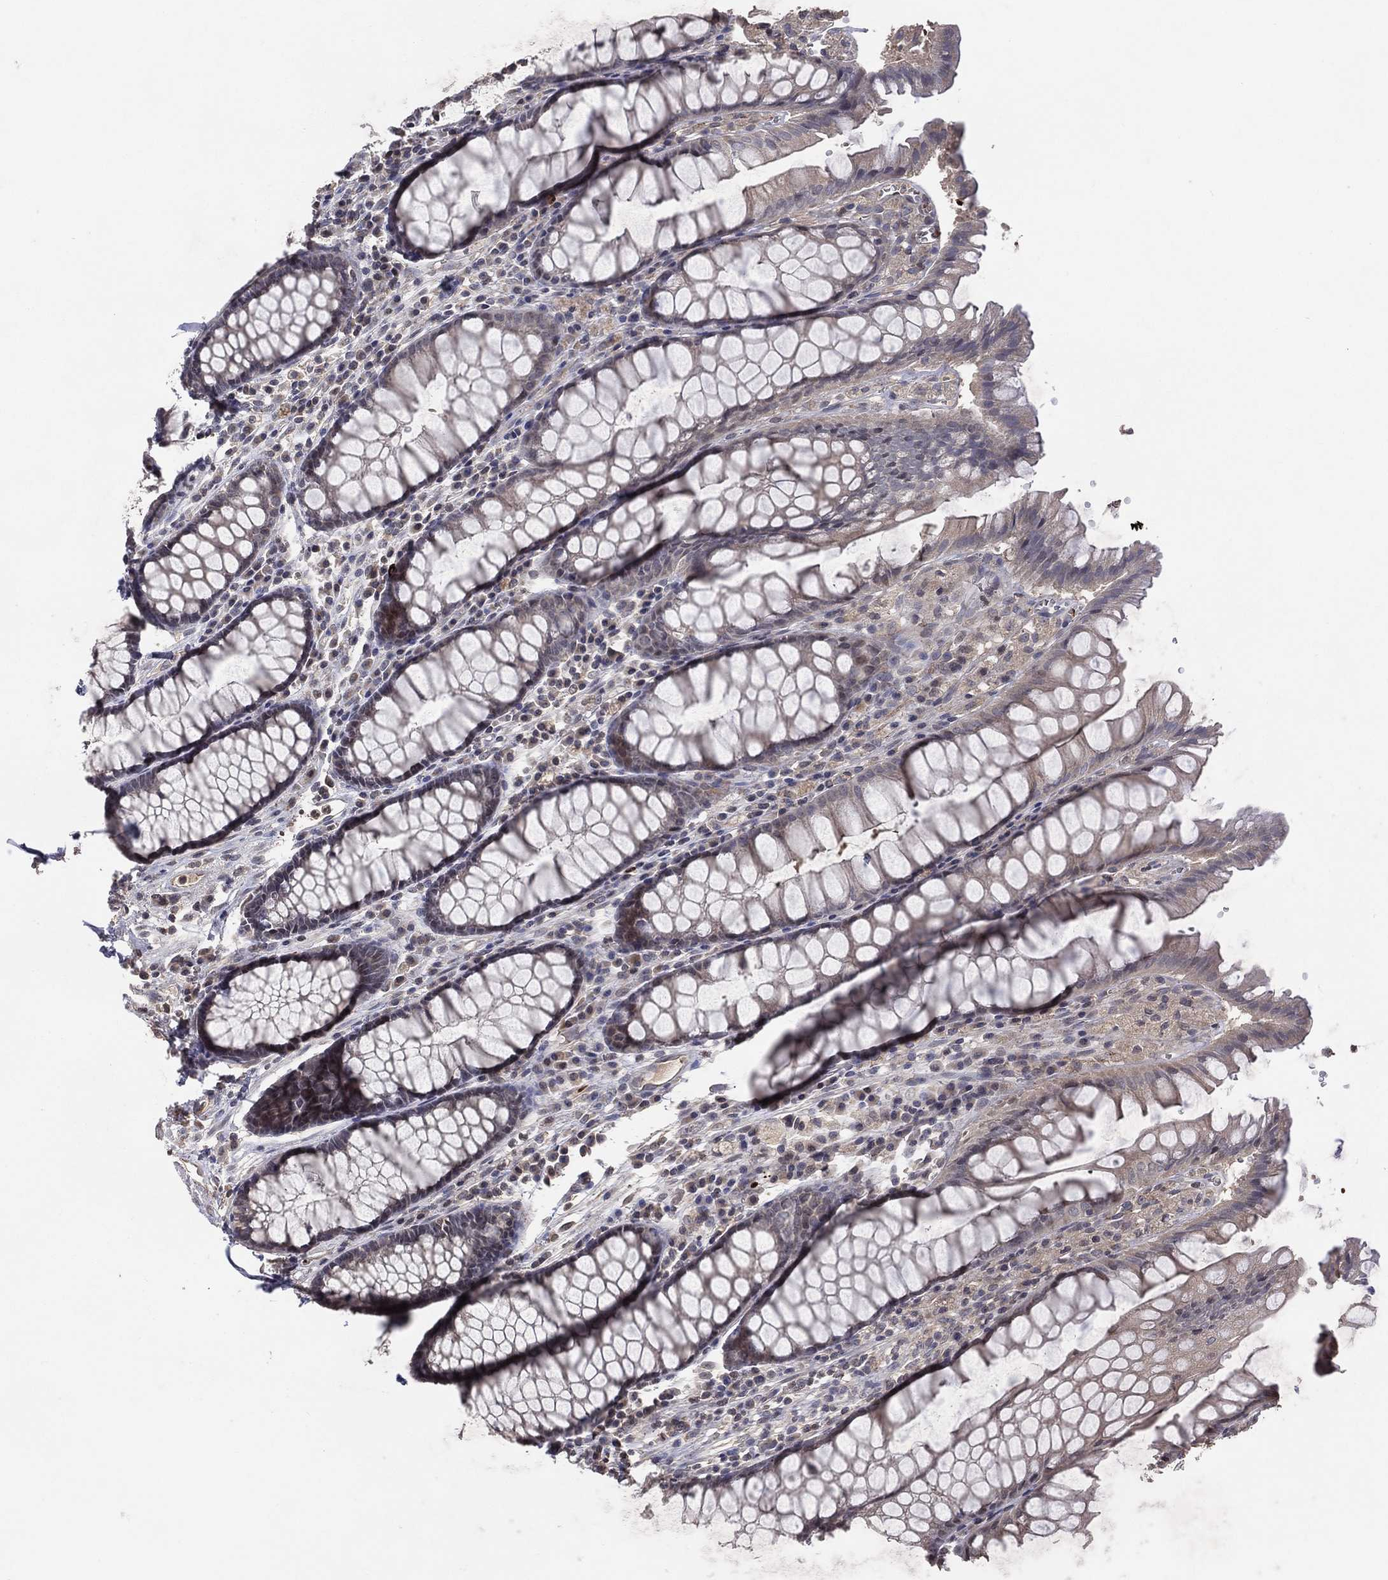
{"staining": {"intensity": "negative", "quantity": "none", "location": "none"}, "tissue": "rectum", "cell_type": "Glandular cells", "image_type": "normal", "snomed": [{"axis": "morphology", "description": "Normal tissue, NOS"}, {"axis": "topography", "description": "Rectum"}], "caption": "A histopathology image of human rectum is negative for staining in glandular cells. (Immunohistochemistry, brightfield microscopy, high magnification).", "gene": "DNAH7", "patient": {"sex": "female", "age": 68}}